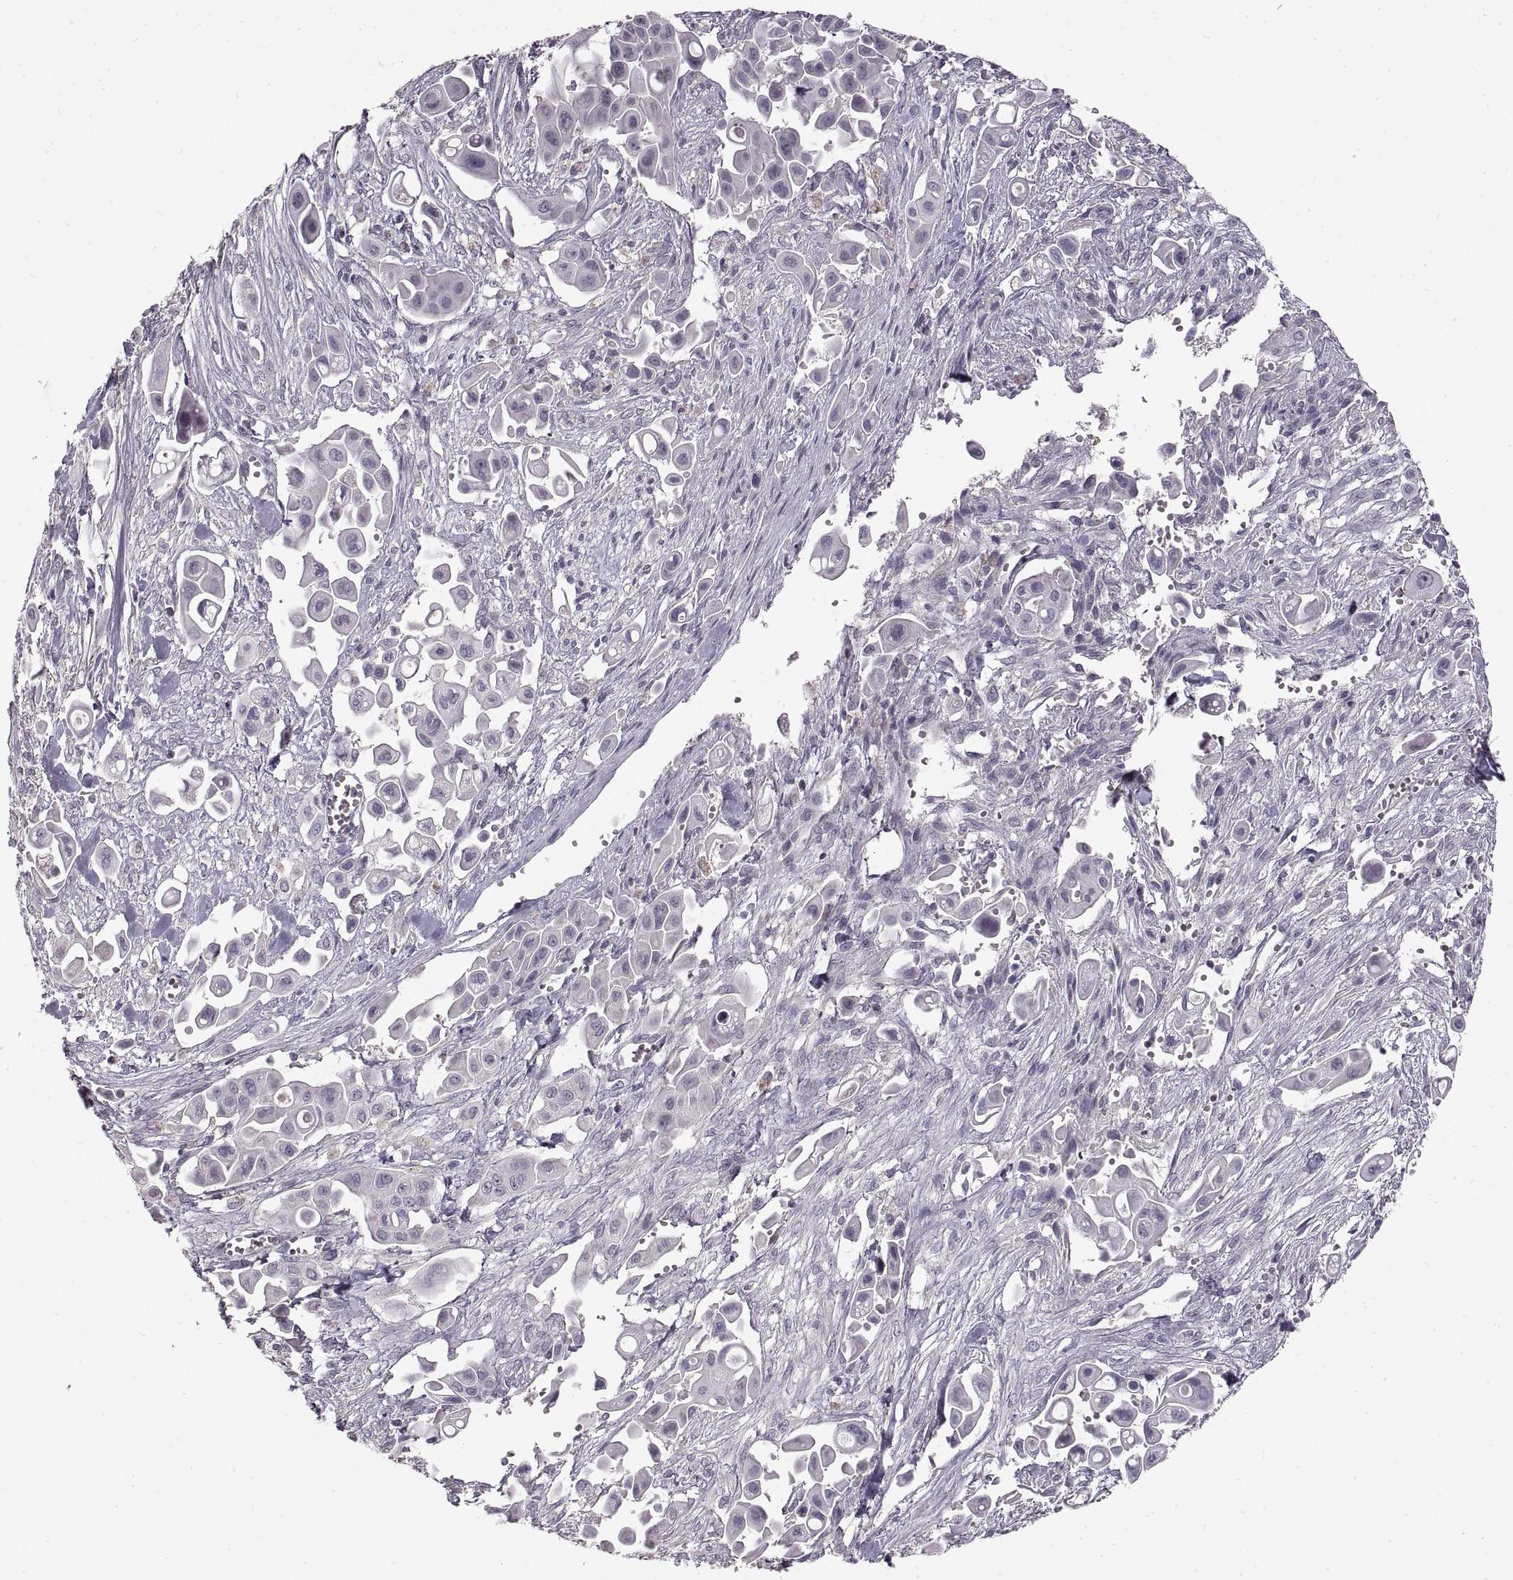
{"staining": {"intensity": "negative", "quantity": "none", "location": "none"}, "tissue": "pancreatic cancer", "cell_type": "Tumor cells", "image_type": "cancer", "snomed": [{"axis": "morphology", "description": "Adenocarcinoma, NOS"}, {"axis": "topography", "description": "Pancreas"}], "caption": "Pancreatic cancer was stained to show a protein in brown. There is no significant expression in tumor cells. (DAB (3,3'-diaminobenzidine) immunohistochemistry visualized using brightfield microscopy, high magnification).", "gene": "ADAM11", "patient": {"sex": "male", "age": 50}}